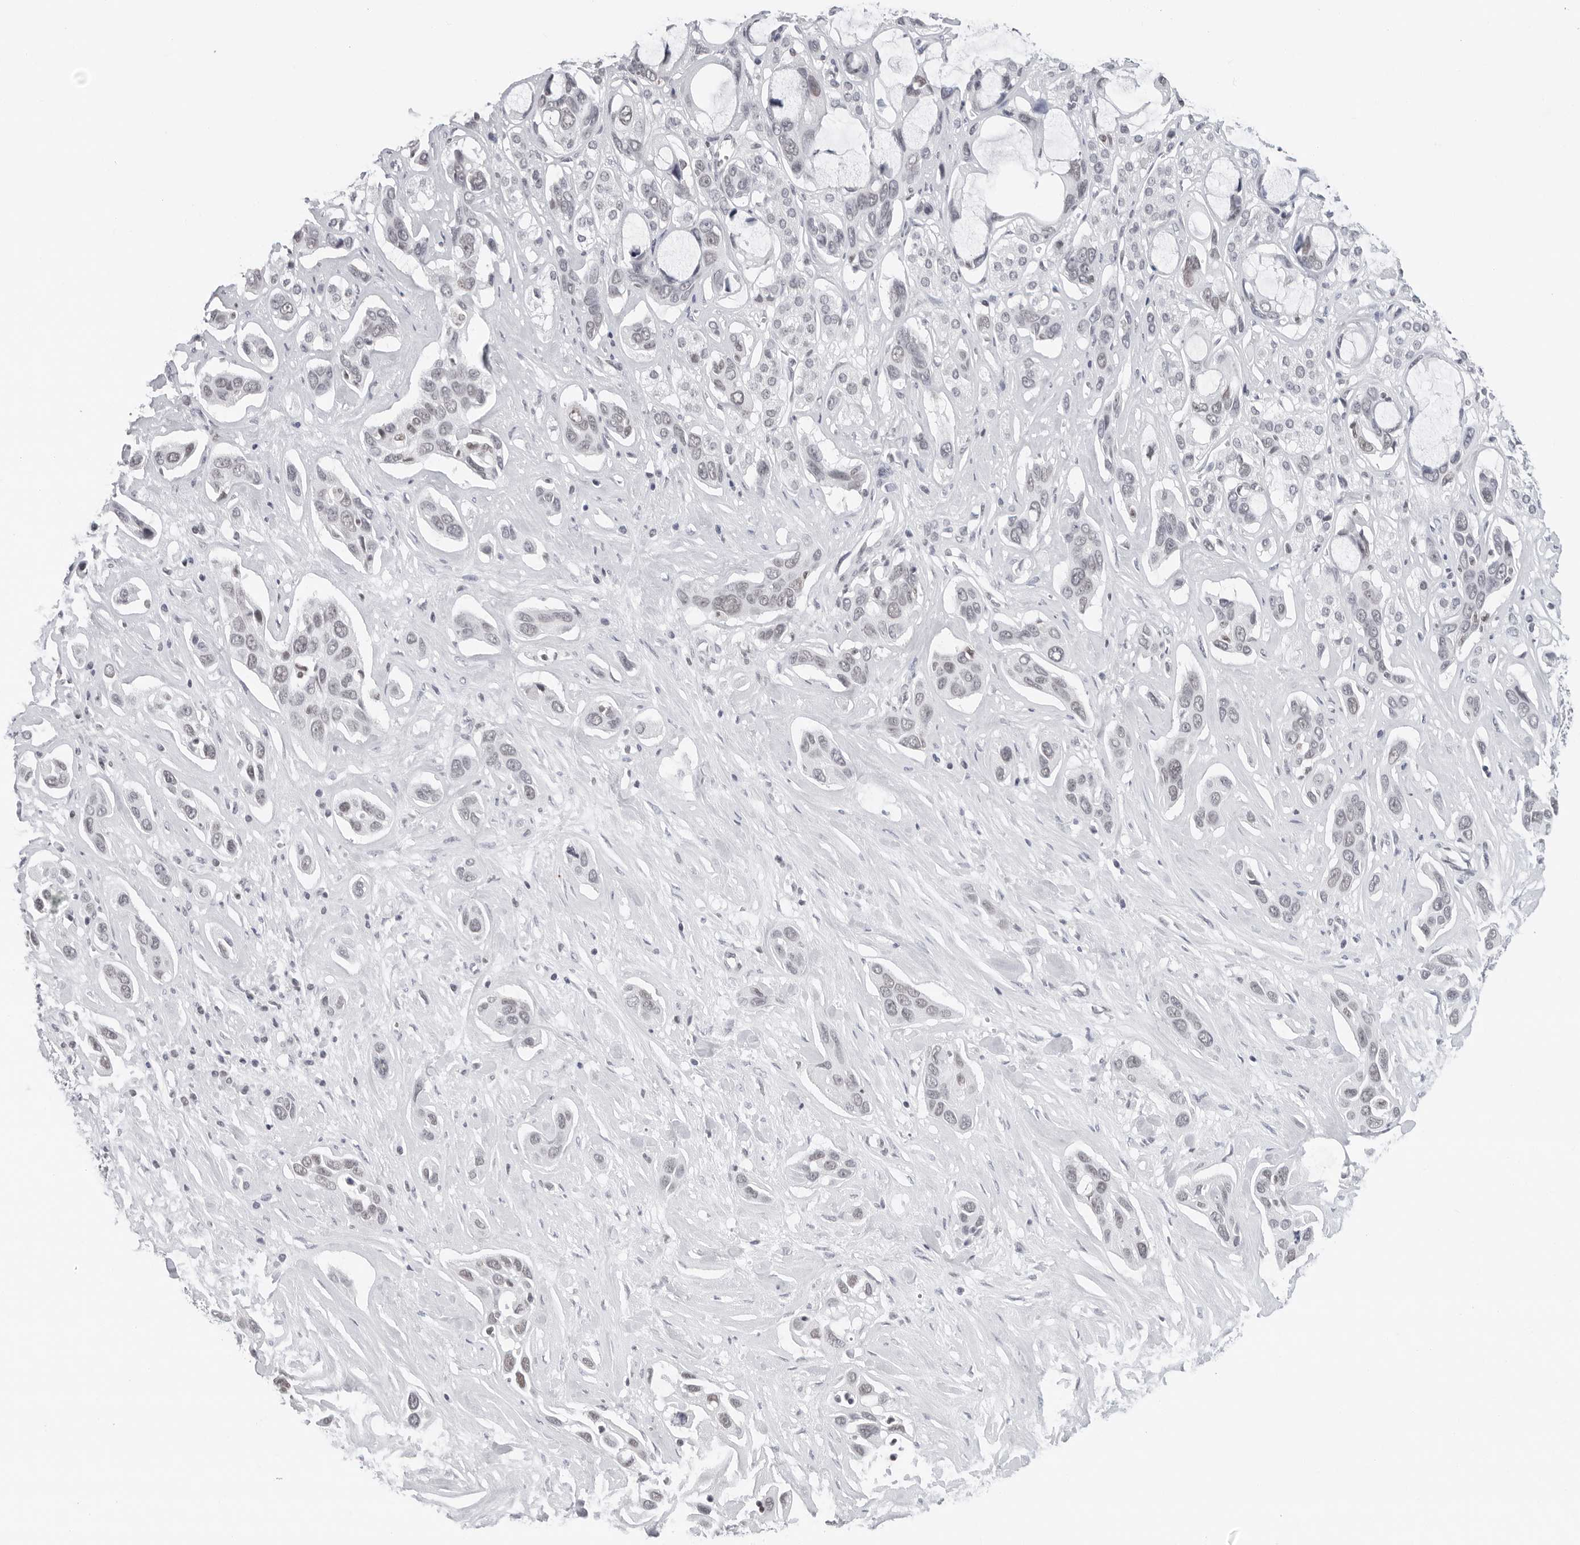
{"staining": {"intensity": "weak", "quantity": "<25%", "location": "nuclear"}, "tissue": "pancreatic cancer", "cell_type": "Tumor cells", "image_type": "cancer", "snomed": [{"axis": "morphology", "description": "Adenocarcinoma, NOS"}, {"axis": "topography", "description": "Pancreas"}], "caption": "Tumor cells show no significant protein staining in pancreatic cancer. The staining is performed using DAB brown chromogen with nuclei counter-stained in using hematoxylin.", "gene": "FLG2", "patient": {"sex": "female", "age": 60}}